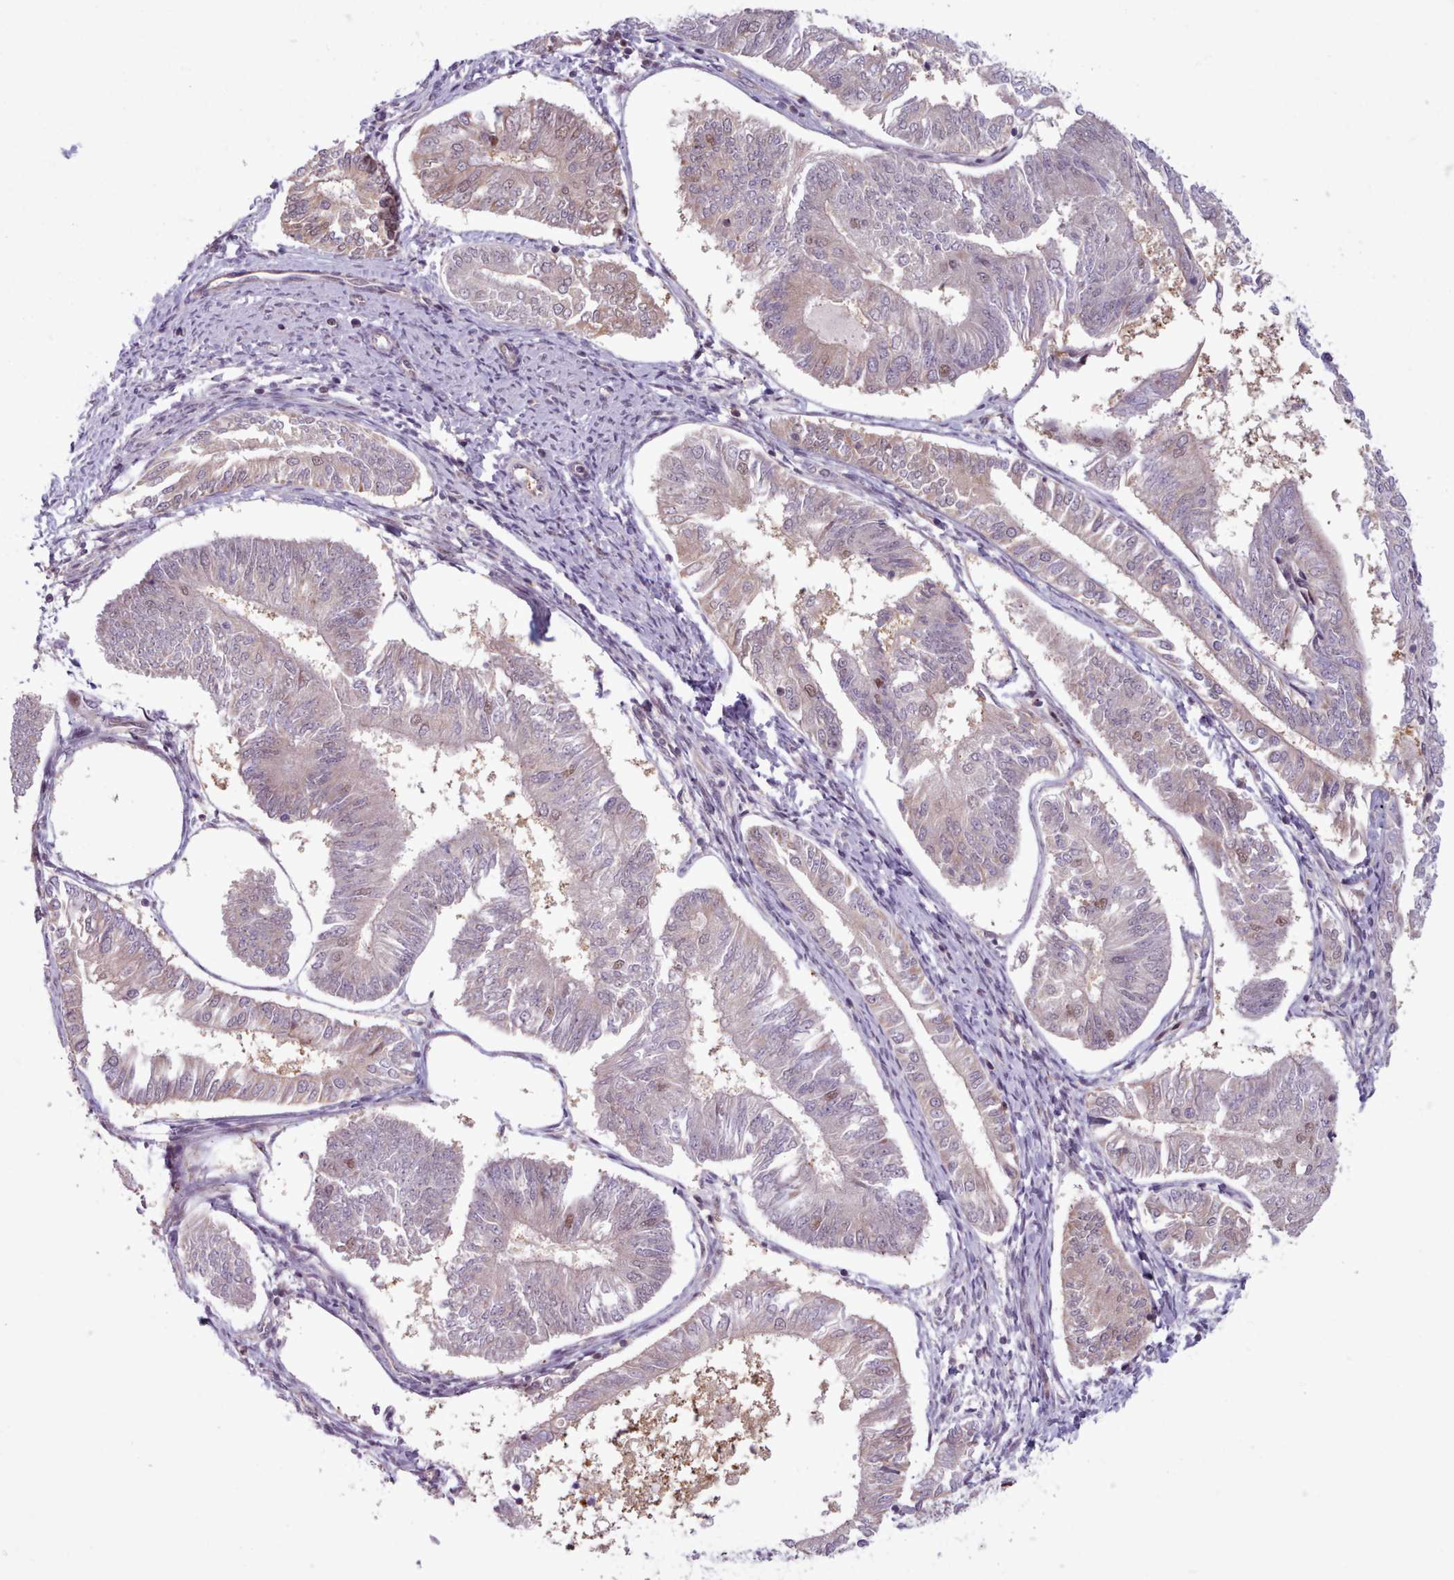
{"staining": {"intensity": "weak", "quantity": "<25%", "location": "cytoplasmic/membranous"}, "tissue": "endometrial cancer", "cell_type": "Tumor cells", "image_type": "cancer", "snomed": [{"axis": "morphology", "description": "Adenocarcinoma, NOS"}, {"axis": "topography", "description": "Endometrium"}], "caption": "Adenocarcinoma (endometrial) was stained to show a protein in brown. There is no significant expression in tumor cells.", "gene": "KBTBD7", "patient": {"sex": "female", "age": 58}}